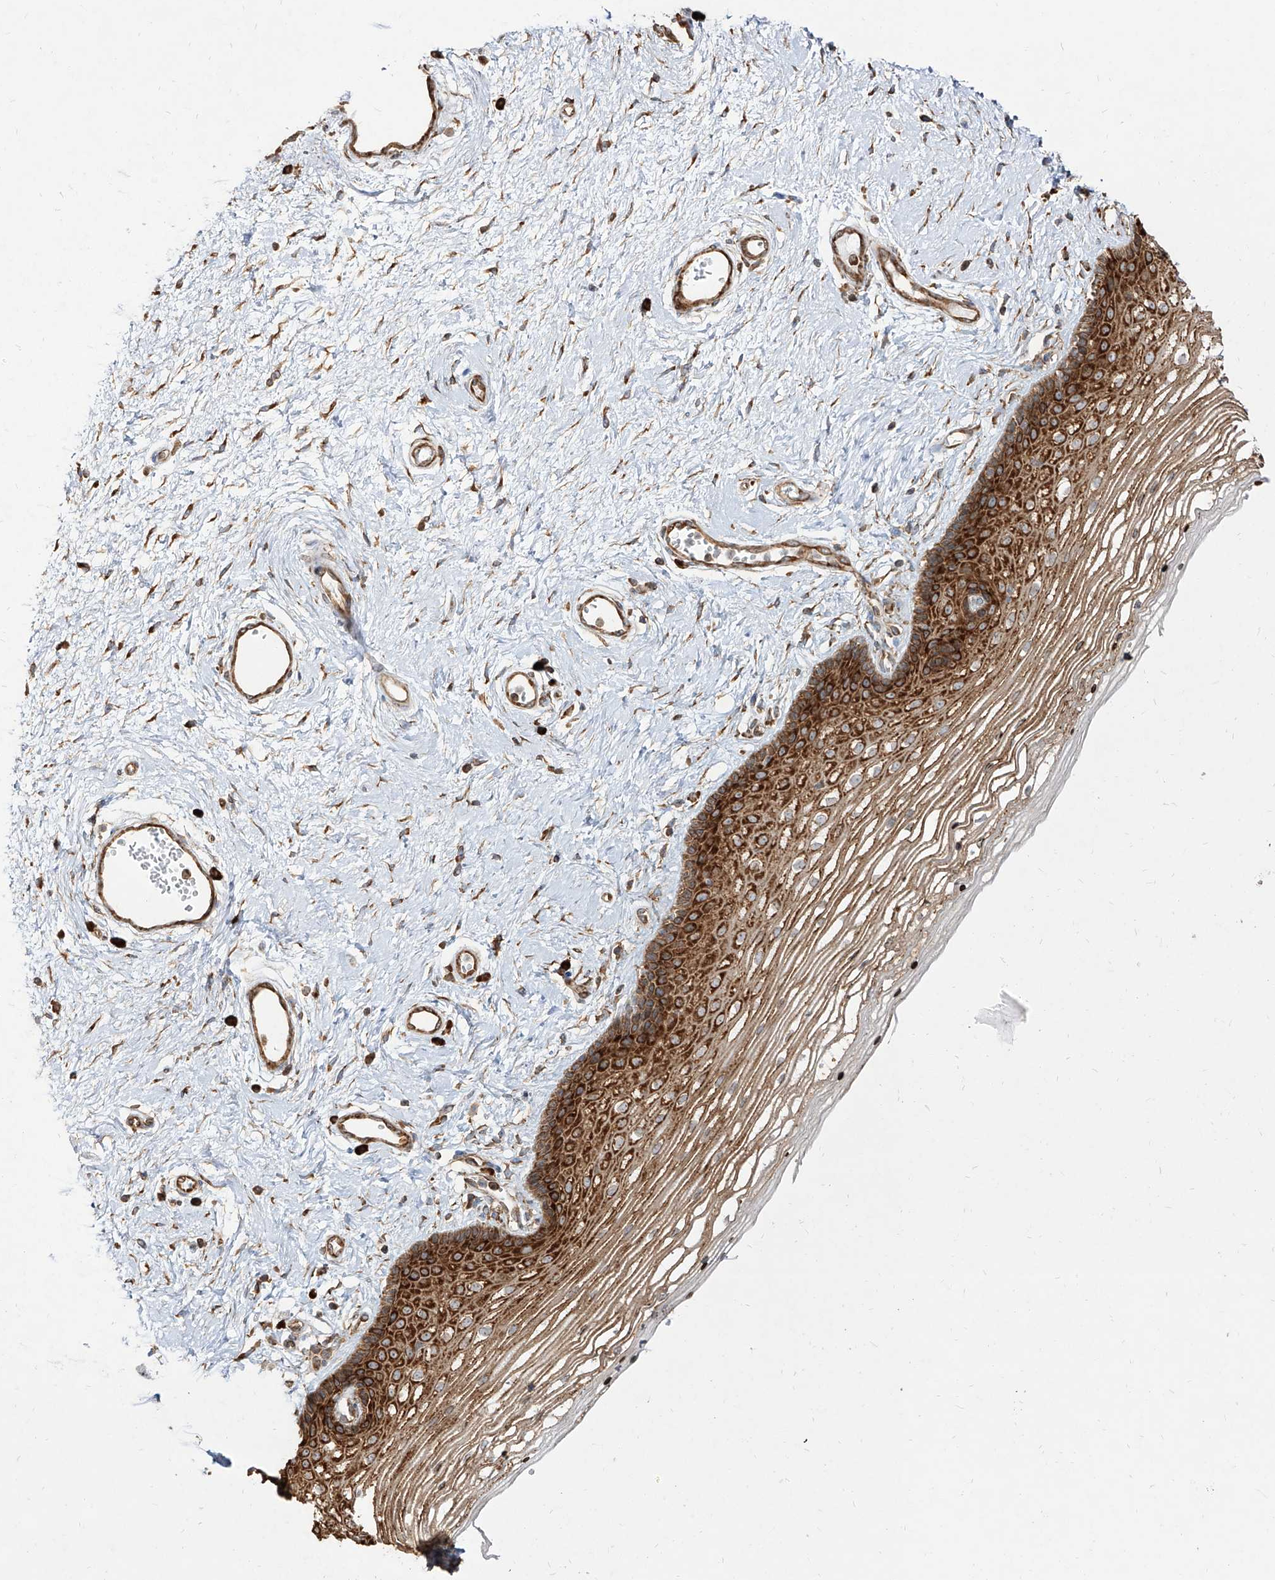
{"staining": {"intensity": "strong", "quantity": ">75%", "location": "cytoplasmic/membranous"}, "tissue": "vagina", "cell_type": "Squamous epithelial cells", "image_type": "normal", "snomed": [{"axis": "morphology", "description": "Normal tissue, NOS"}, {"axis": "topography", "description": "Vagina"}], "caption": "IHC image of normal vagina: human vagina stained using immunohistochemistry reveals high levels of strong protein expression localized specifically in the cytoplasmic/membranous of squamous epithelial cells, appearing as a cytoplasmic/membranous brown color.", "gene": "RPS25", "patient": {"sex": "female", "age": 46}}